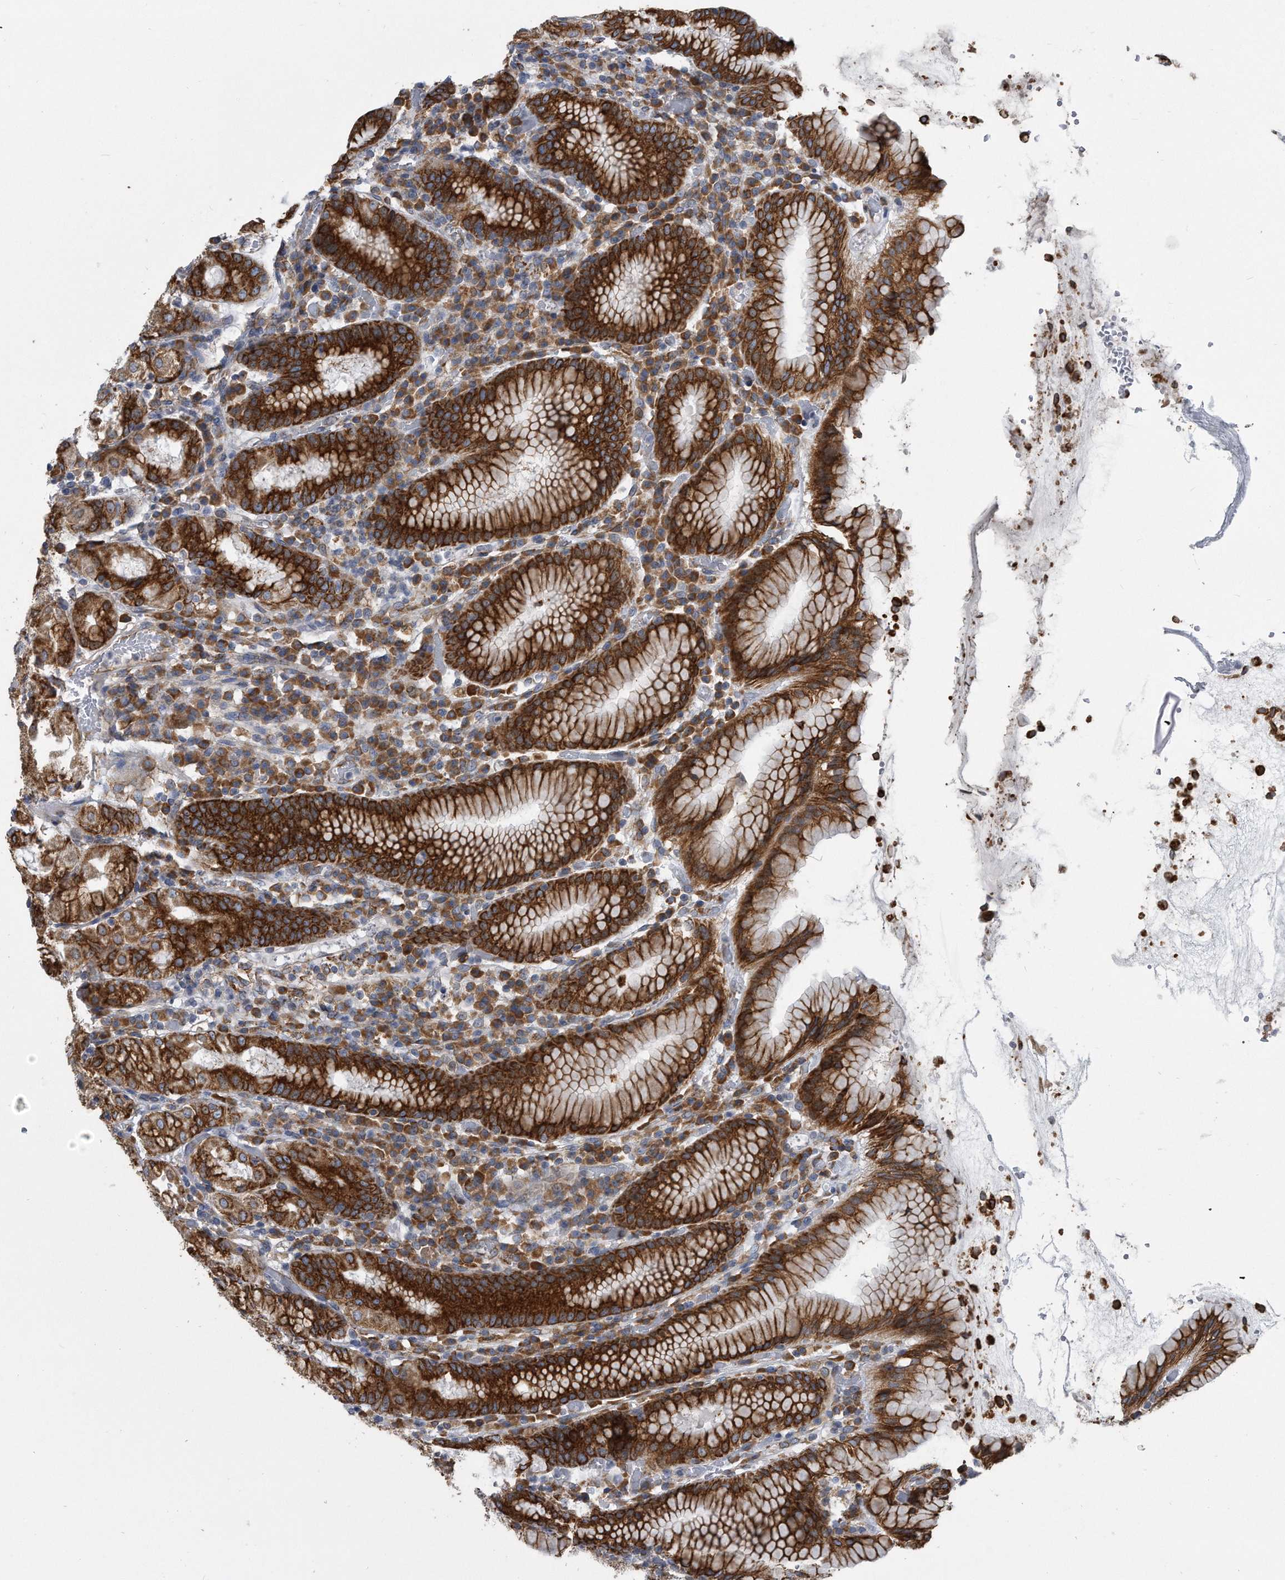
{"staining": {"intensity": "strong", "quantity": ">75%", "location": "cytoplasmic/membranous"}, "tissue": "stomach", "cell_type": "Glandular cells", "image_type": "normal", "snomed": [{"axis": "morphology", "description": "Normal tissue, NOS"}, {"axis": "topography", "description": "Stomach"}, {"axis": "topography", "description": "Stomach, lower"}], "caption": "Immunohistochemistry of unremarkable stomach exhibits high levels of strong cytoplasmic/membranous expression in about >75% of glandular cells.", "gene": "CCDC47", "patient": {"sex": "female", "age": 56}}